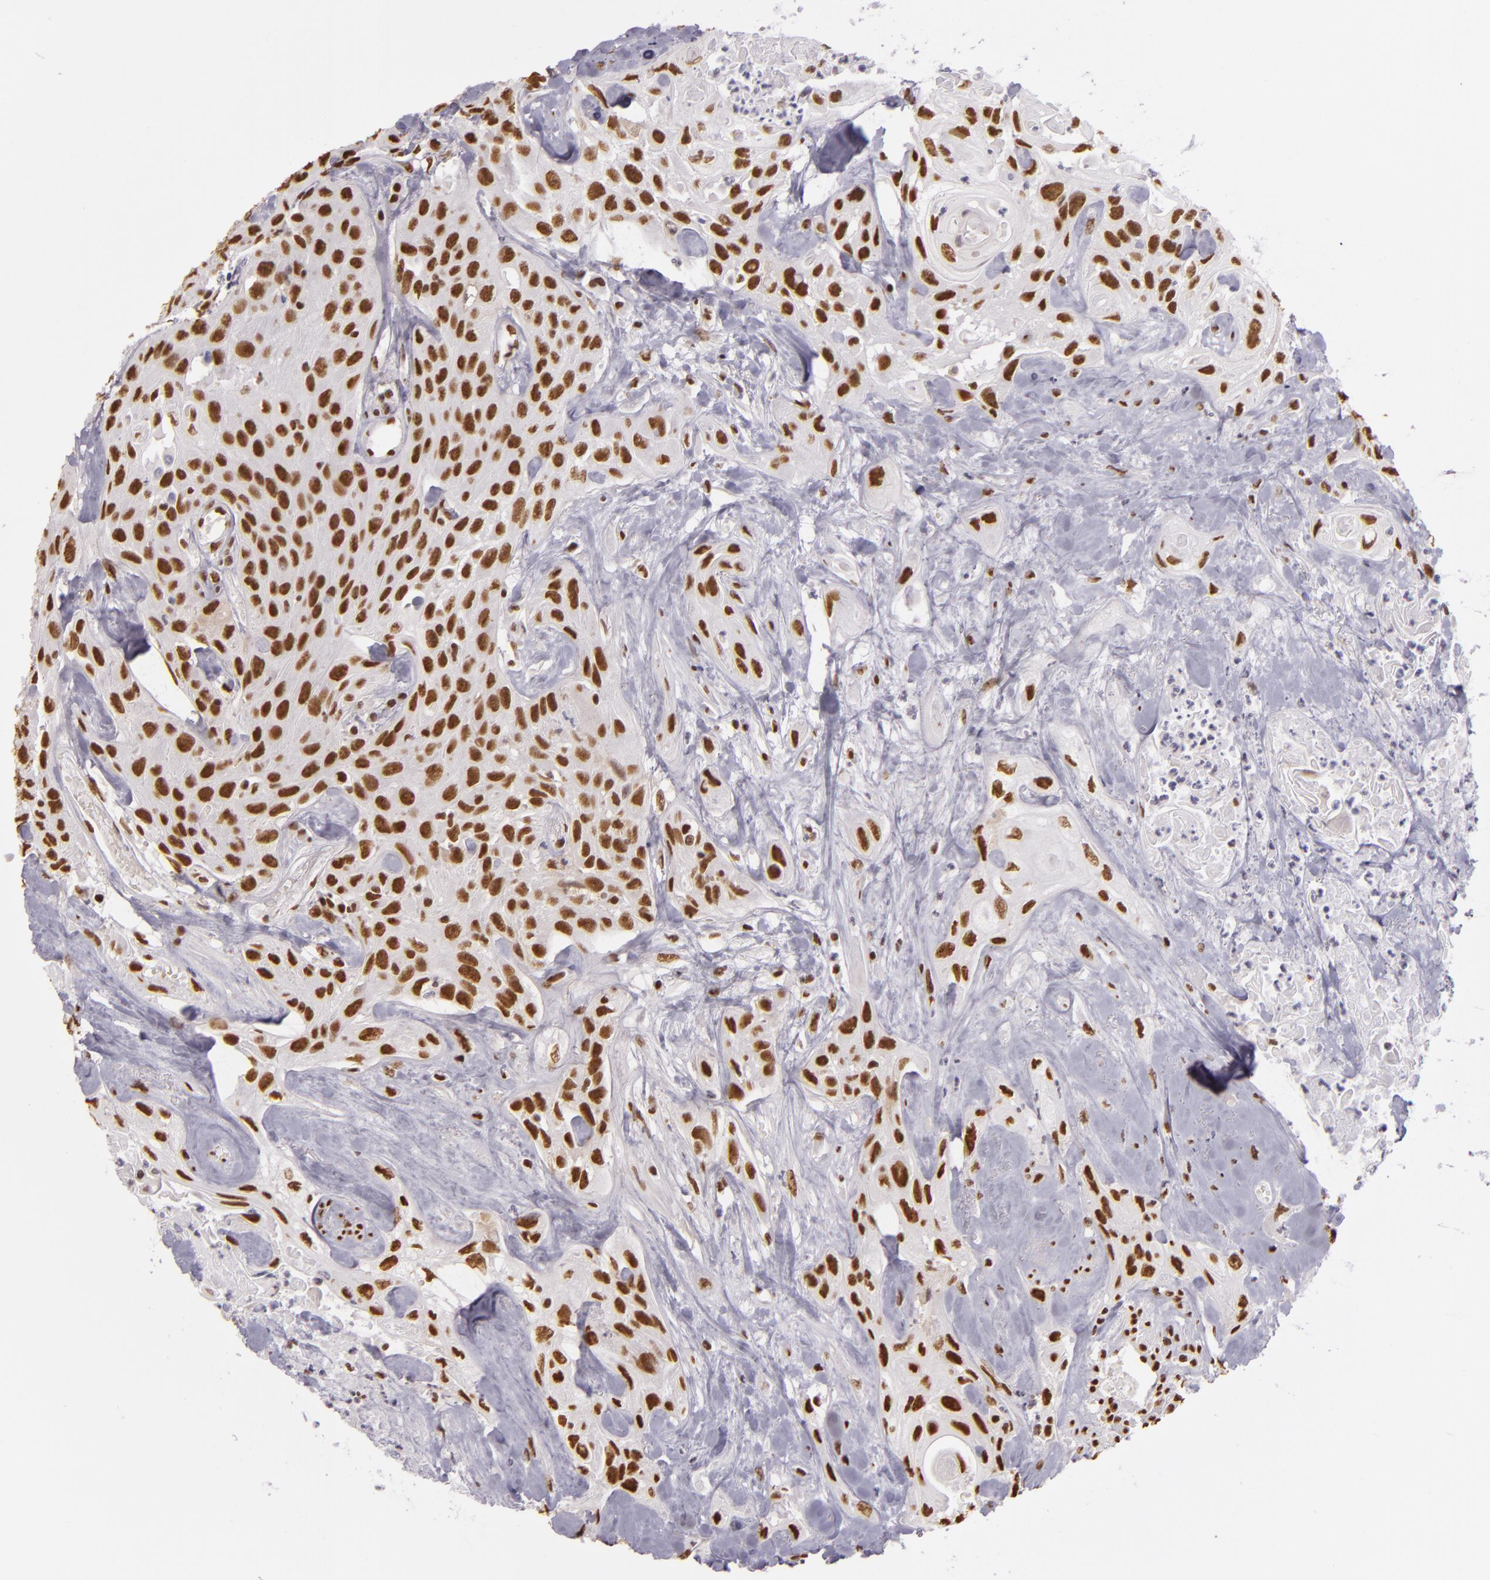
{"staining": {"intensity": "strong", "quantity": ">75%", "location": "nuclear"}, "tissue": "urothelial cancer", "cell_type": "Tumor cells", "image_type": "cancer", "snomed": [{"axis": "morphology", "description": "Urothelial carcinoma, High grade"}, {"axis": "topography", "description": "Urinary bladder"}], "caption": "The image displays staining of urothelial cancer, revealing strong nuclear protein positivity (brown color) within tumor cells. The staining was performed using DAB (3,3'-diaminobenzidine) to visualize the protein expression in brown, while the nuclei were stained in blue with hematoxylin (Magnification: 20x).", "gene": "PAPOLA", "patient": {"sex": "female", "age": 84}}